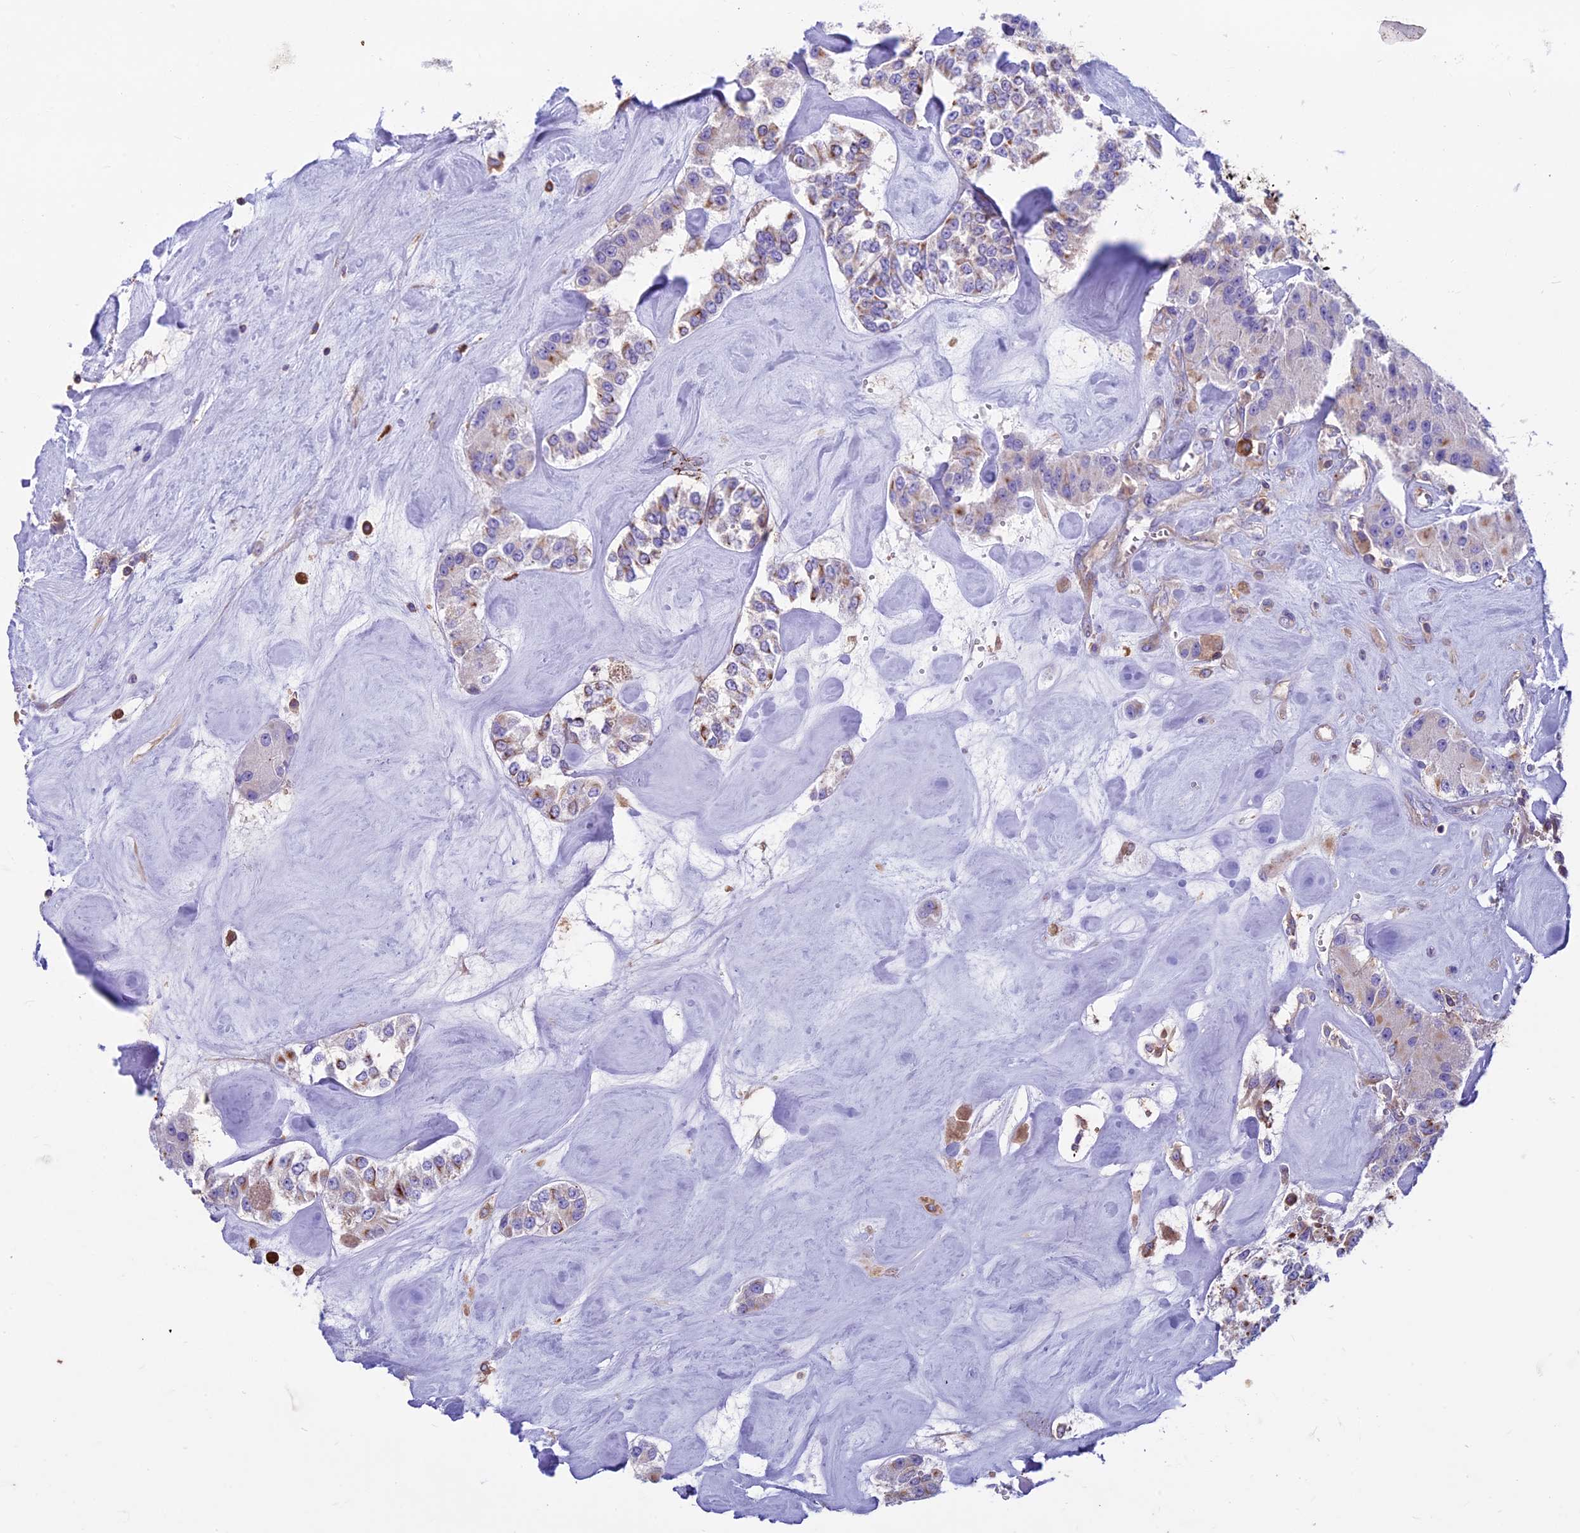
{"staining": {"intensity": "moderate", "quantity": "<25%", "location": "cytoplasmic/membranous"}, "tissue": "carcinoid", "cell_type": "Tumor cells", "image_type": "cancer", "snomed": [{"axis": "morphology", "description": "Carcinoid, malignant, NOS"}, {"axis": "topography", "description": "Pancreas"}], "caption": "IHC of carcinoid exhibits low levels of moderate cytoplasmic/membranous staining in about <25% of tumor cells.", "gene": "CDAN1", "patient": {"sex": "male", "age": 41}}